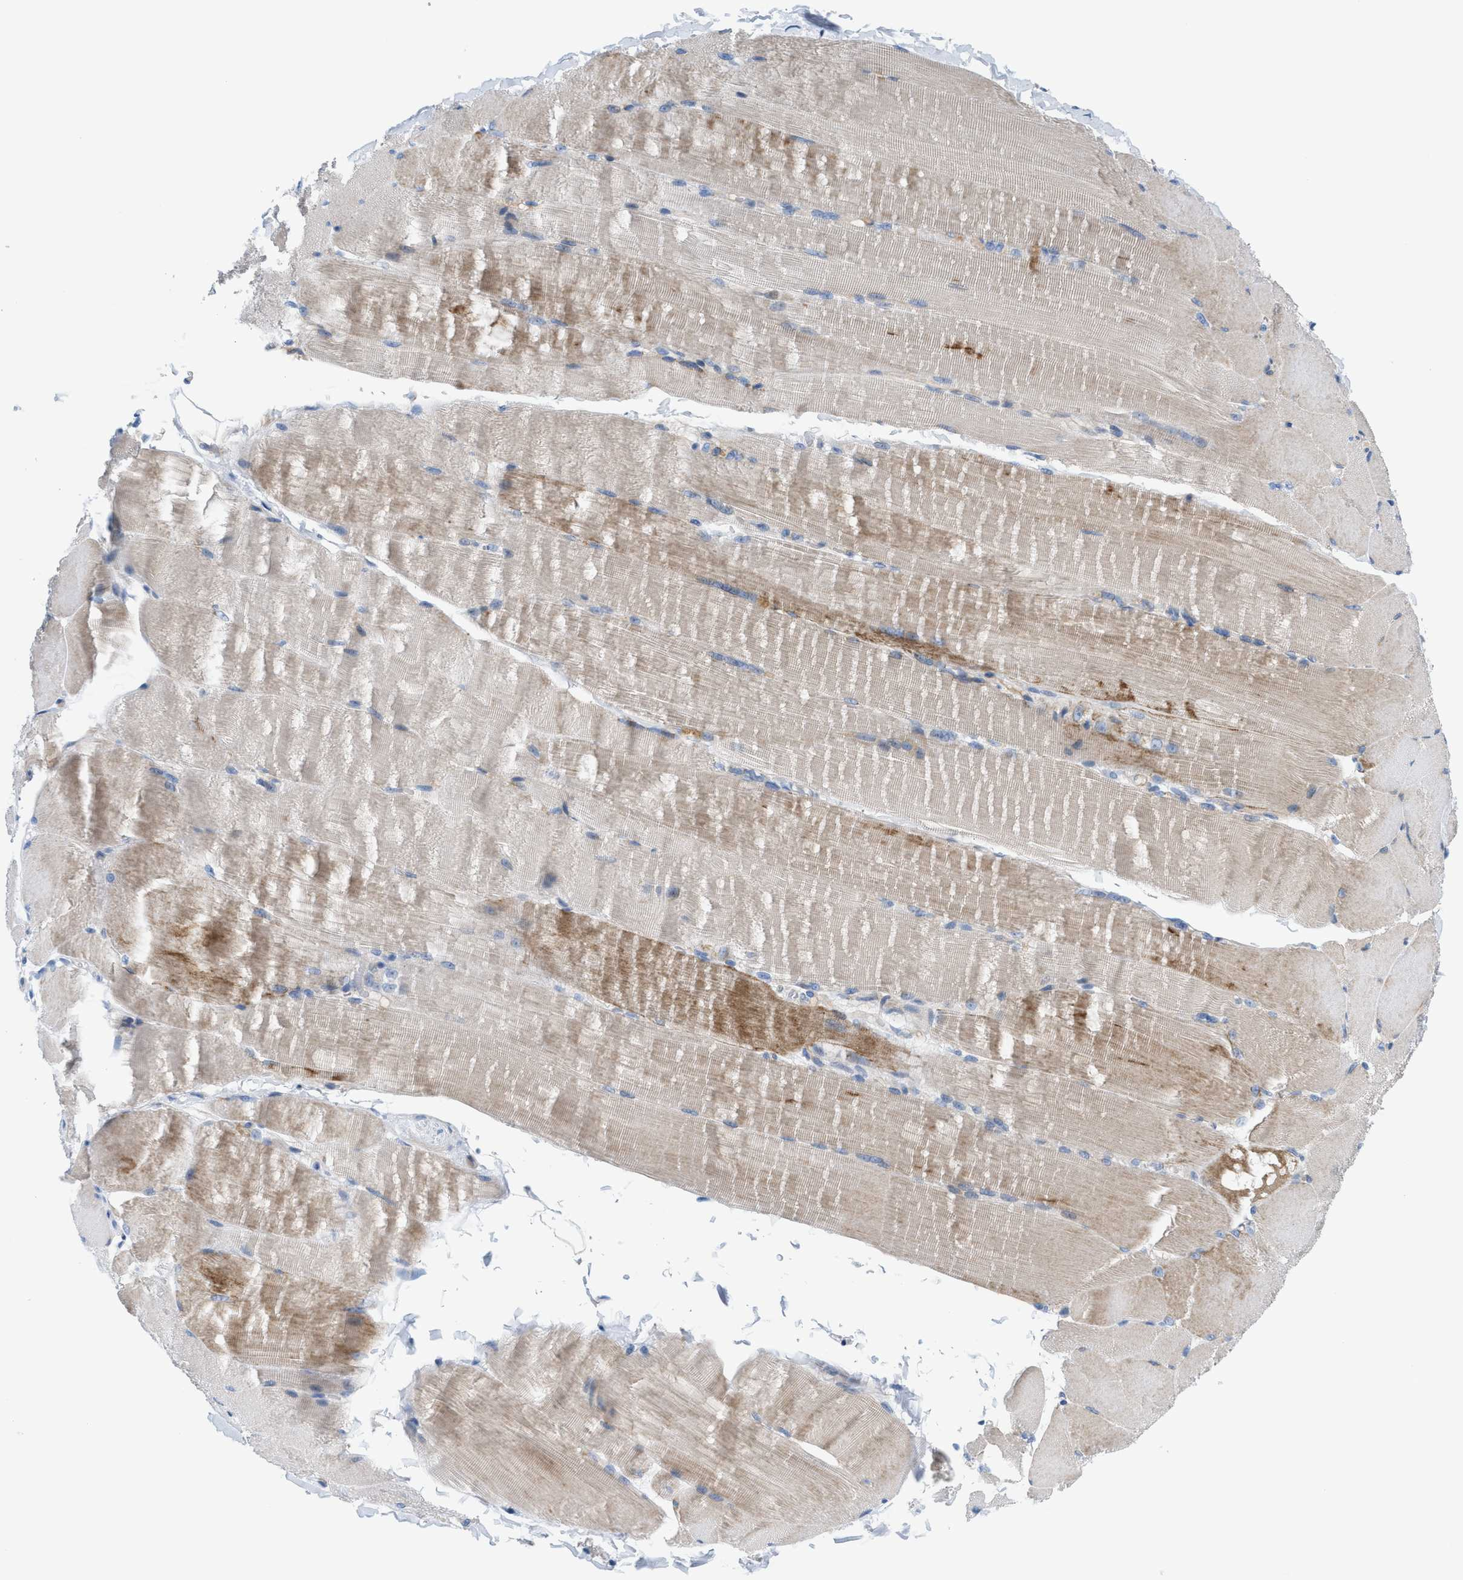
{"staining": {"intensity": "weak", "quantity": ">75%", "location": "cytoplasmic/membranous"}, "tissue": "skeletal muscle", "cell_type": "Myocytes", "image_type": "normal", "snomed": [{"axis": "morphology", "description": "Normal tissue, NOS"}, {"axis": "topography", "description": "Skin"}, {"axis": "topography", "description": "Skeletal muscle"}], "caption": "High-magnification brightfield microscopy of unremarkable skeletal muscle stained with DAB (brown) and counterstained with hematoxylin (blue). myocytes exhibit weak cytoplasmic/membranous expression is present in about>75% of cells. (IHC, brightfield microscopy, high magnification).", "gene": "MPP3", "patient": {"sex": "male", "age": 83}}